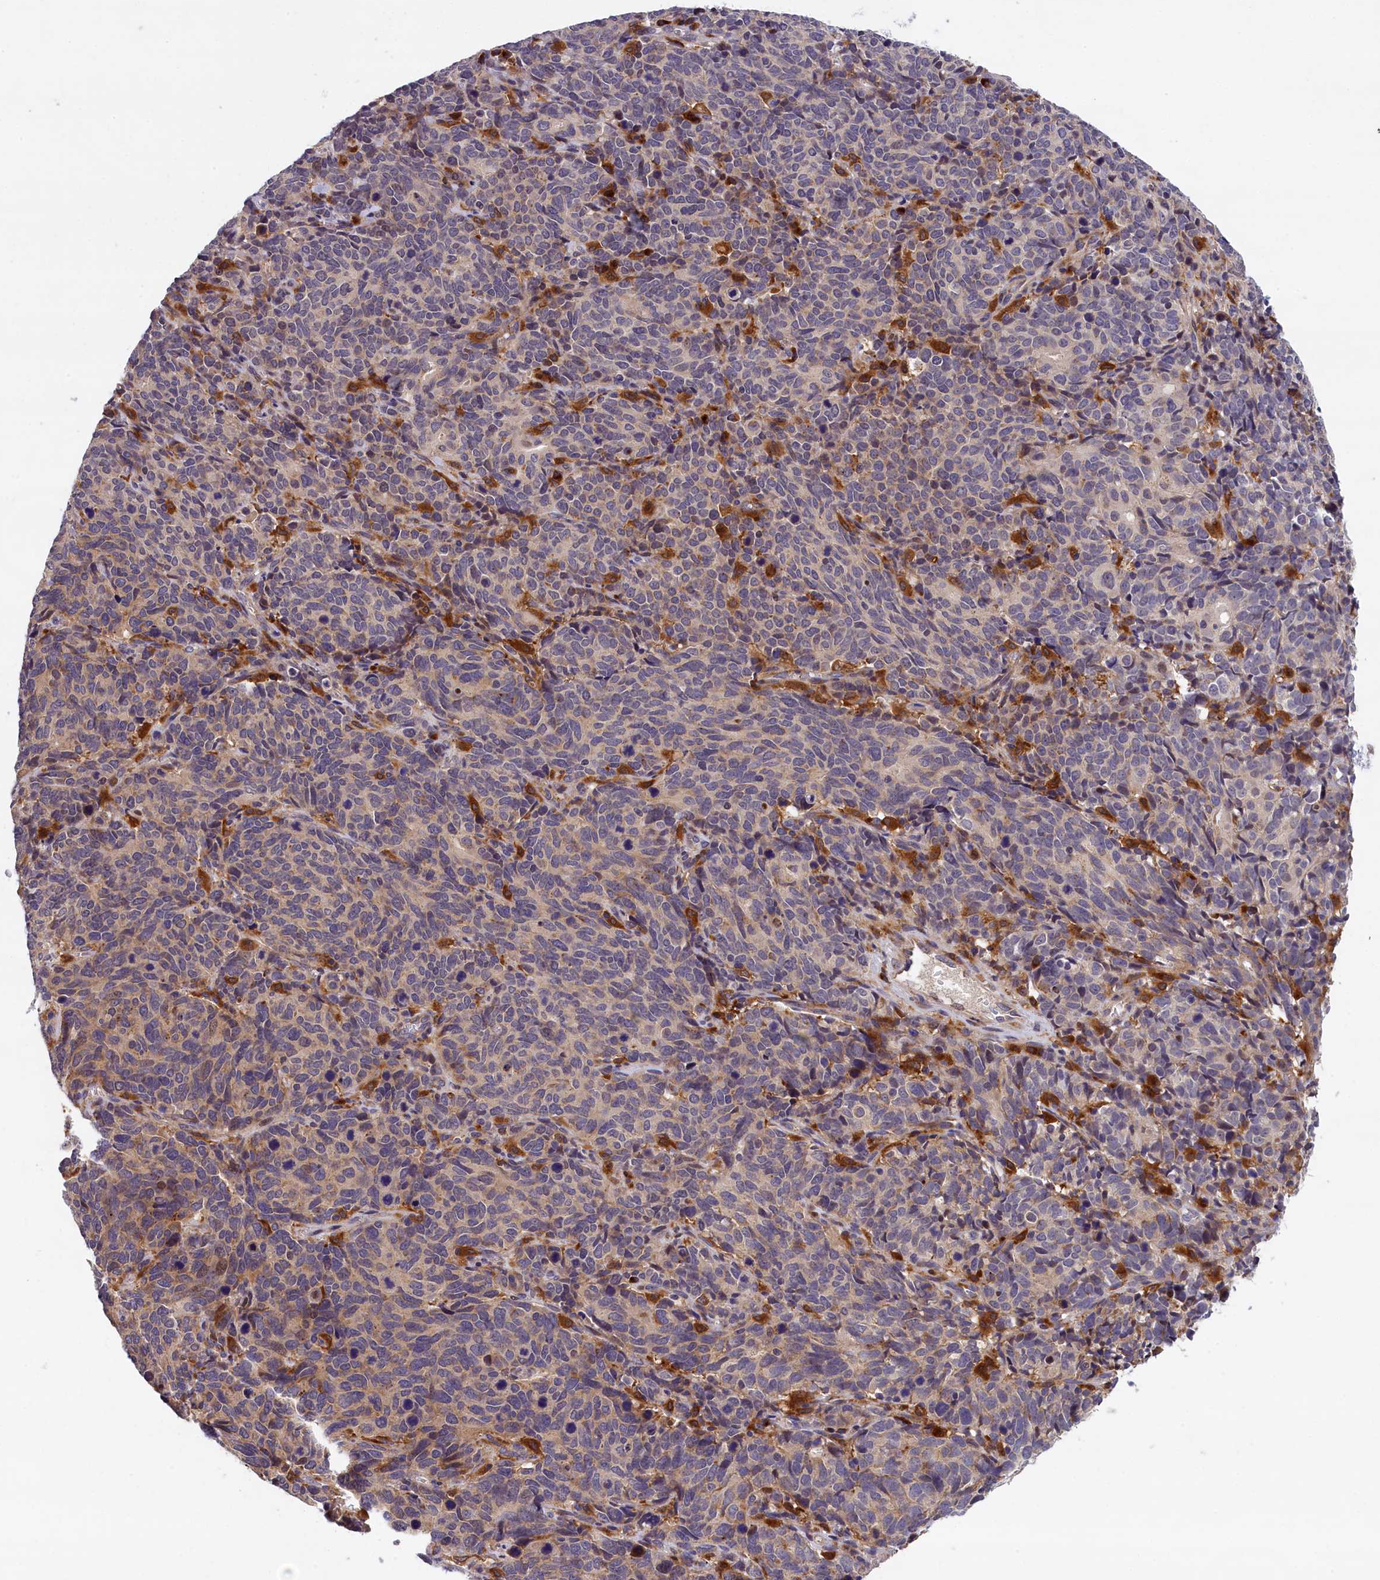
{"staining": {"intensity": "negative", "quantity": "none", "location": "none"}, "tissue": "cervical cancer", "cell_type": "Tumor cells", "image_type": "cancer", "snomed": [{"axis": "morphology", "description": "Squamous cell carcinoma, NOS"}, {"axis": "topography", "description": "Cervix"}], "caption": "Immunohistochemistry photomicrograph of squamous cell carcinoma (cervical) stained for a protein (brown), which reveals no expression in tumor cells.", "gene": "NAIP", "patient": {"sex": "female", "age": 60}}